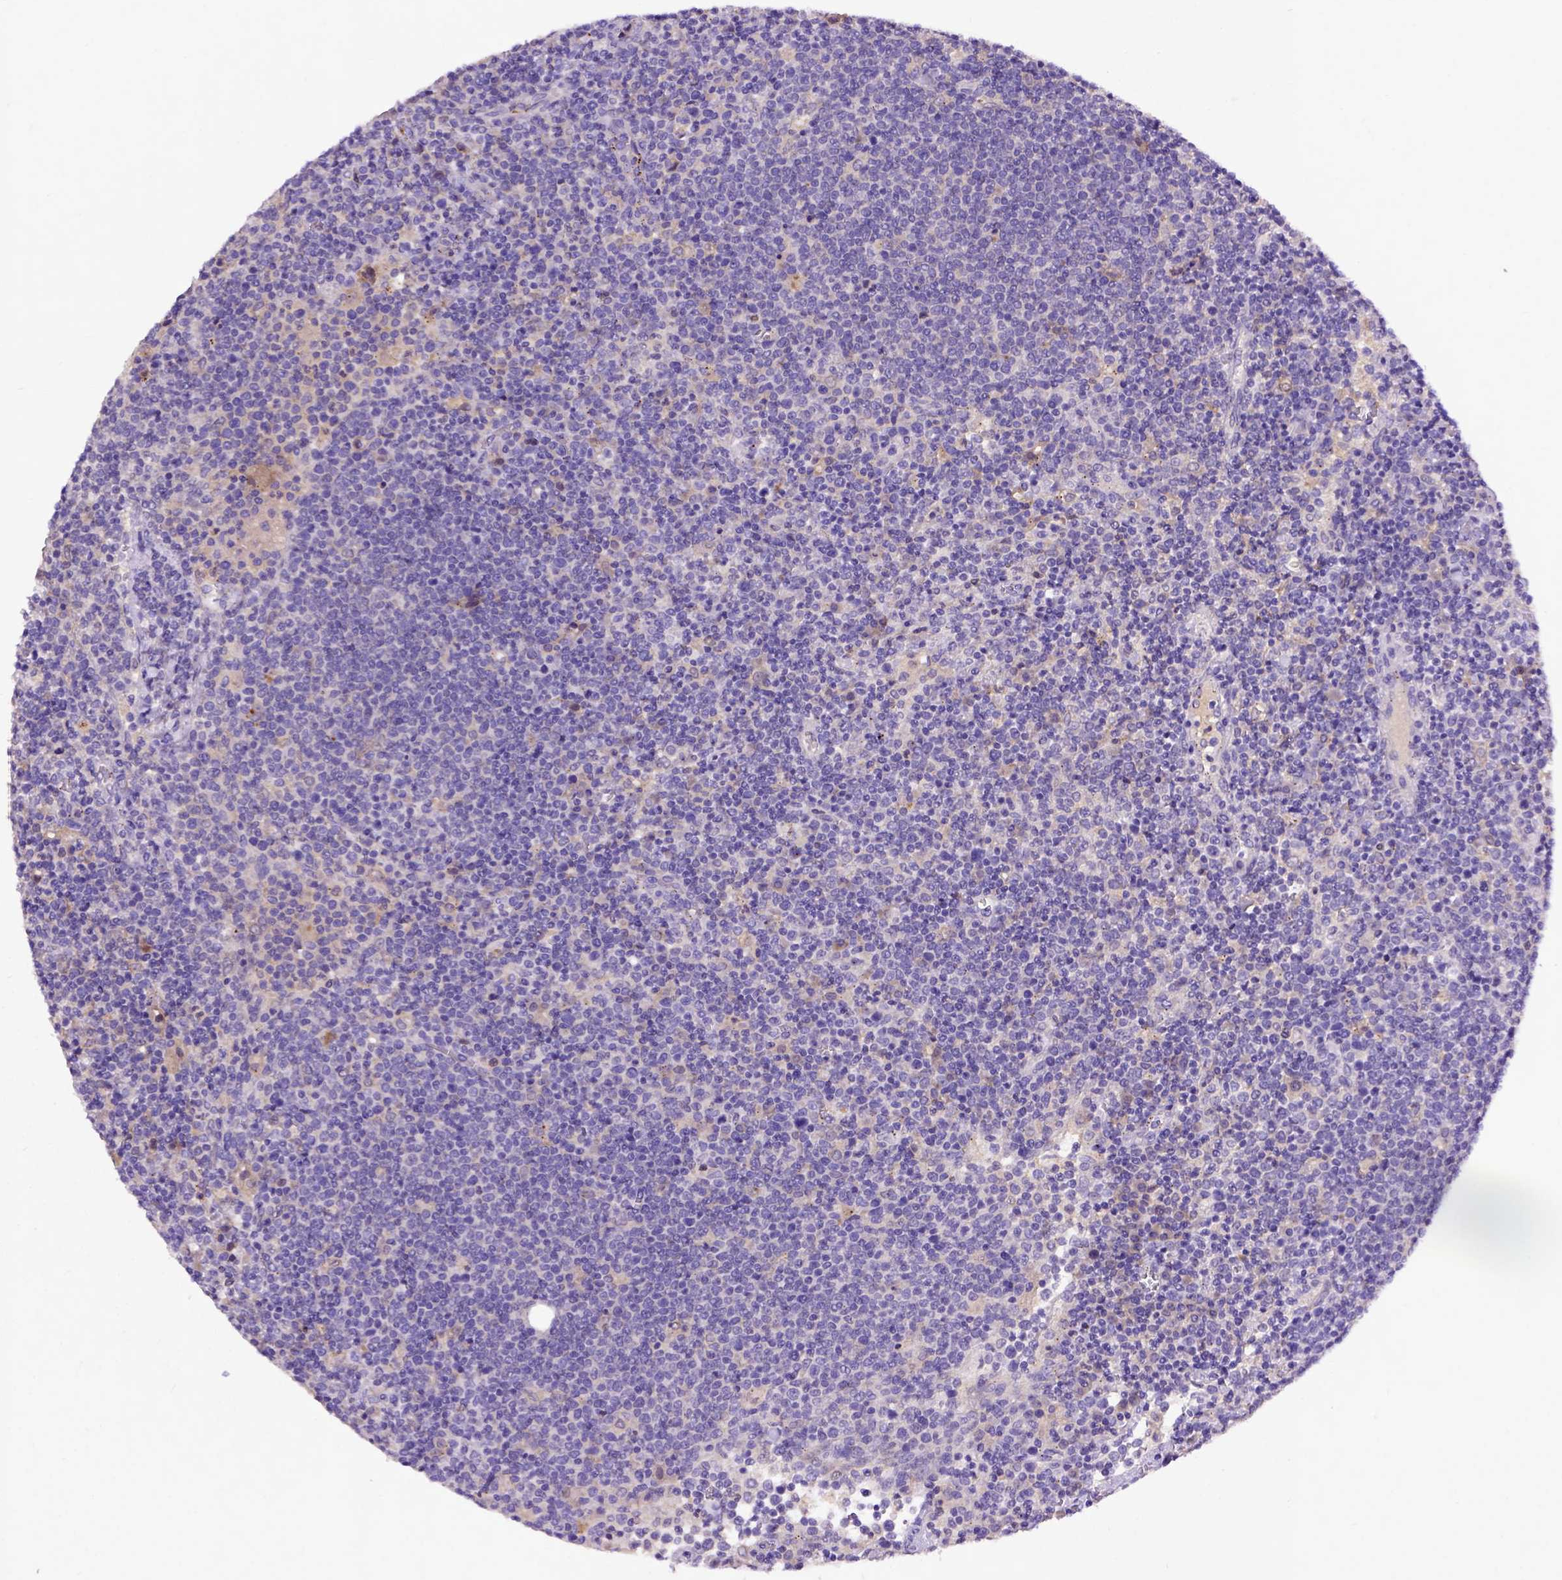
{"staining": {"intensity": "negative", "quantity": "none", "location": "none"}, "tissue": "lymphoma", "cell_type": "Tumor cells", "image_type": "cancer", "snomed": [{"axis": "morphology", "description": "Malignant lymphoma, non-Hodgkin's type, High grade"}, {"axis": "topography", "description": "Lymph node"}], "caption": "DAB immunohistochemical staining of lymphoma reveals no significant expression in tumor cells. Brightfield microscopy of IHC stained with DAB (brown) and hematoxylin (blue), captured at high magnification.", "gene": "ADAM12", "patient": {"sex": "male", "age": 61}}